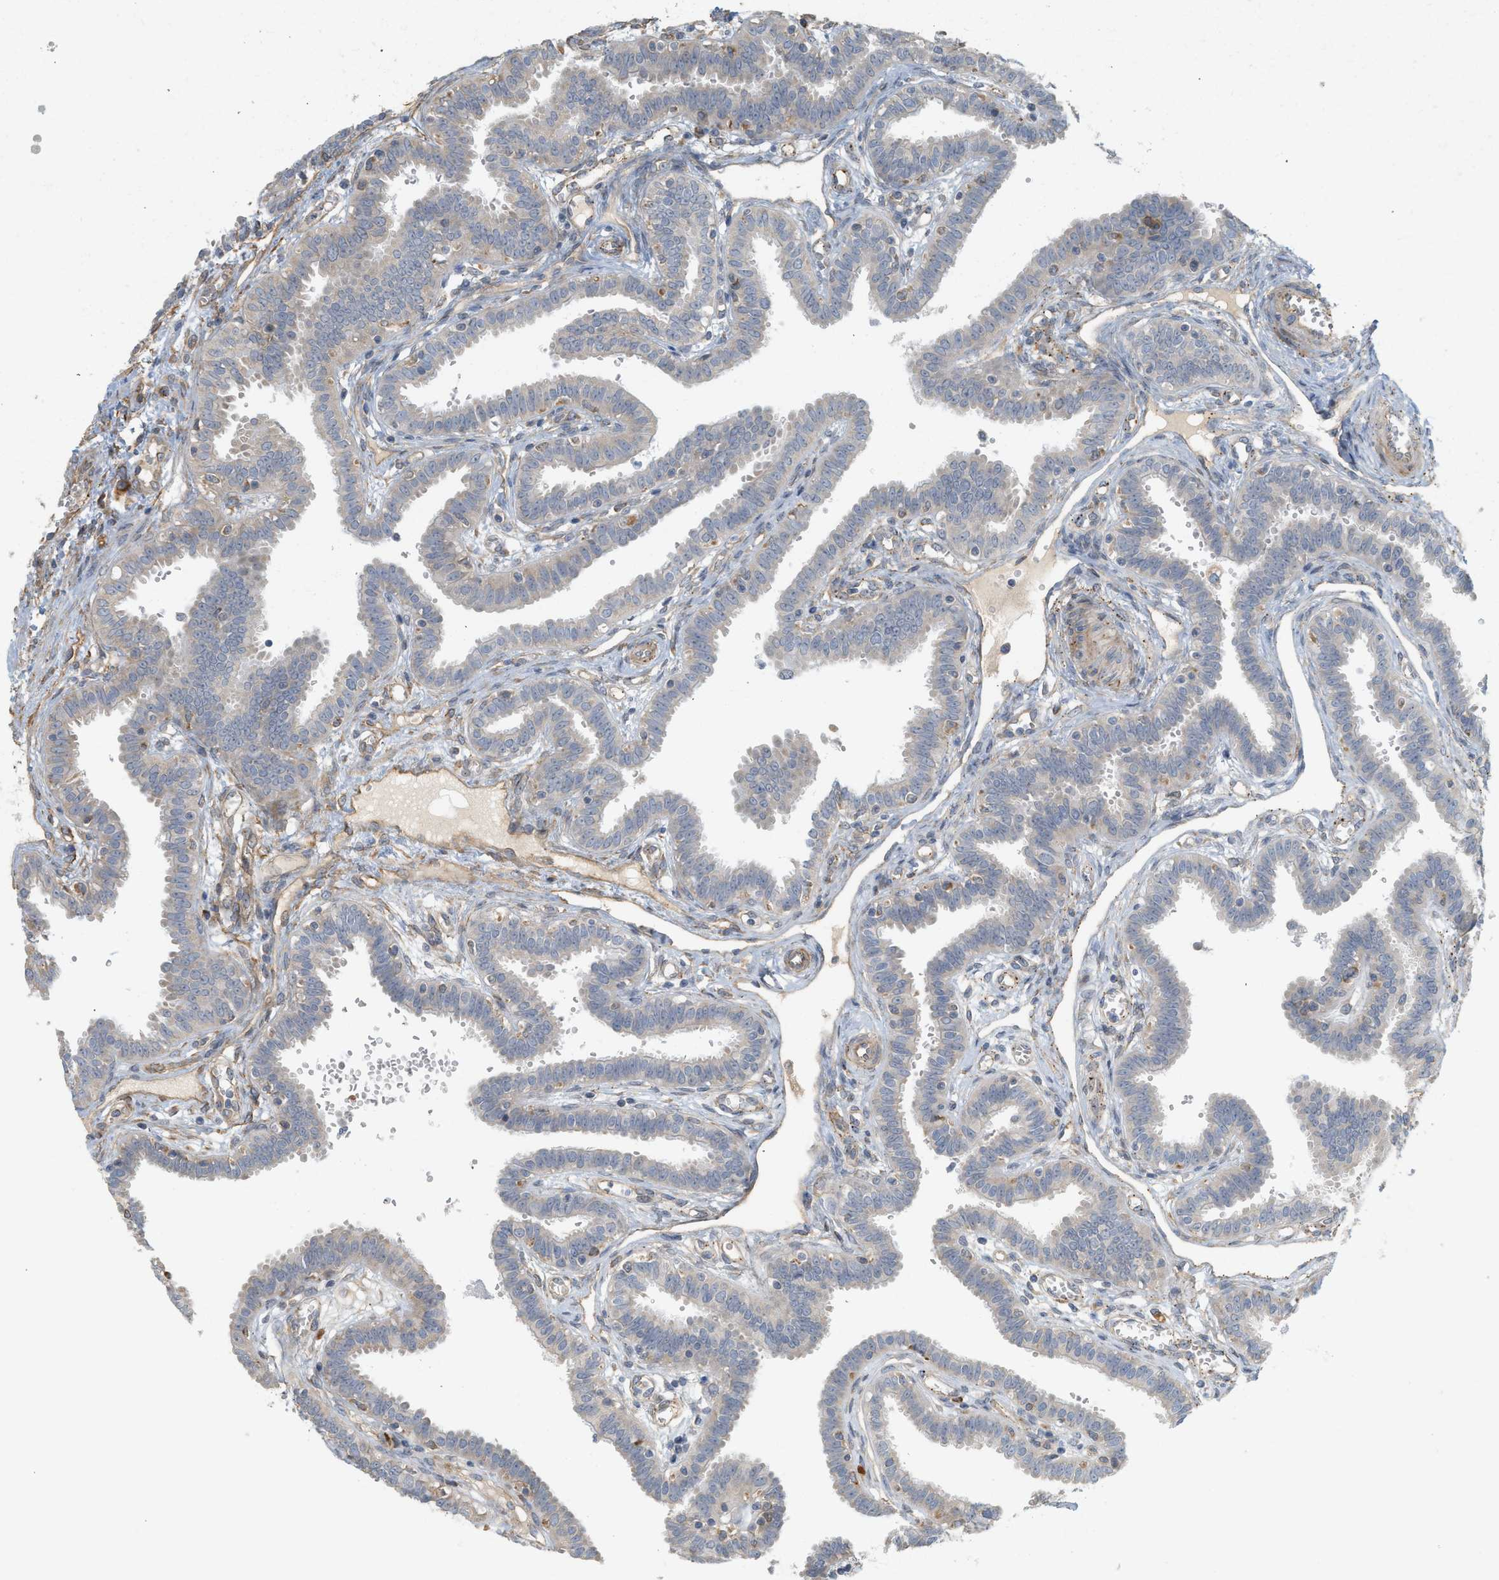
{"staining": {"intensity": "weak", "quantity": "<25%", "location": "cytoplasmic/membranous"}, "tissue": "fallopian tube", "cell_type": "Glandular cells", "image_type": "normal", "snomed": [{"axis": "morphology", "description": "Normal tissue, NOS"}, {"axis": "topography", "description": "Fallopian tube"}], "caption": "IHC of unremarkable fallopian tube reveals no expression in glandular cells. The staining is performed using DAB brown chromogen with nuclei counter-stained in using hematoxylin.", "gene": "SVOP", "patient": {"sex": "female", "age": 32}}